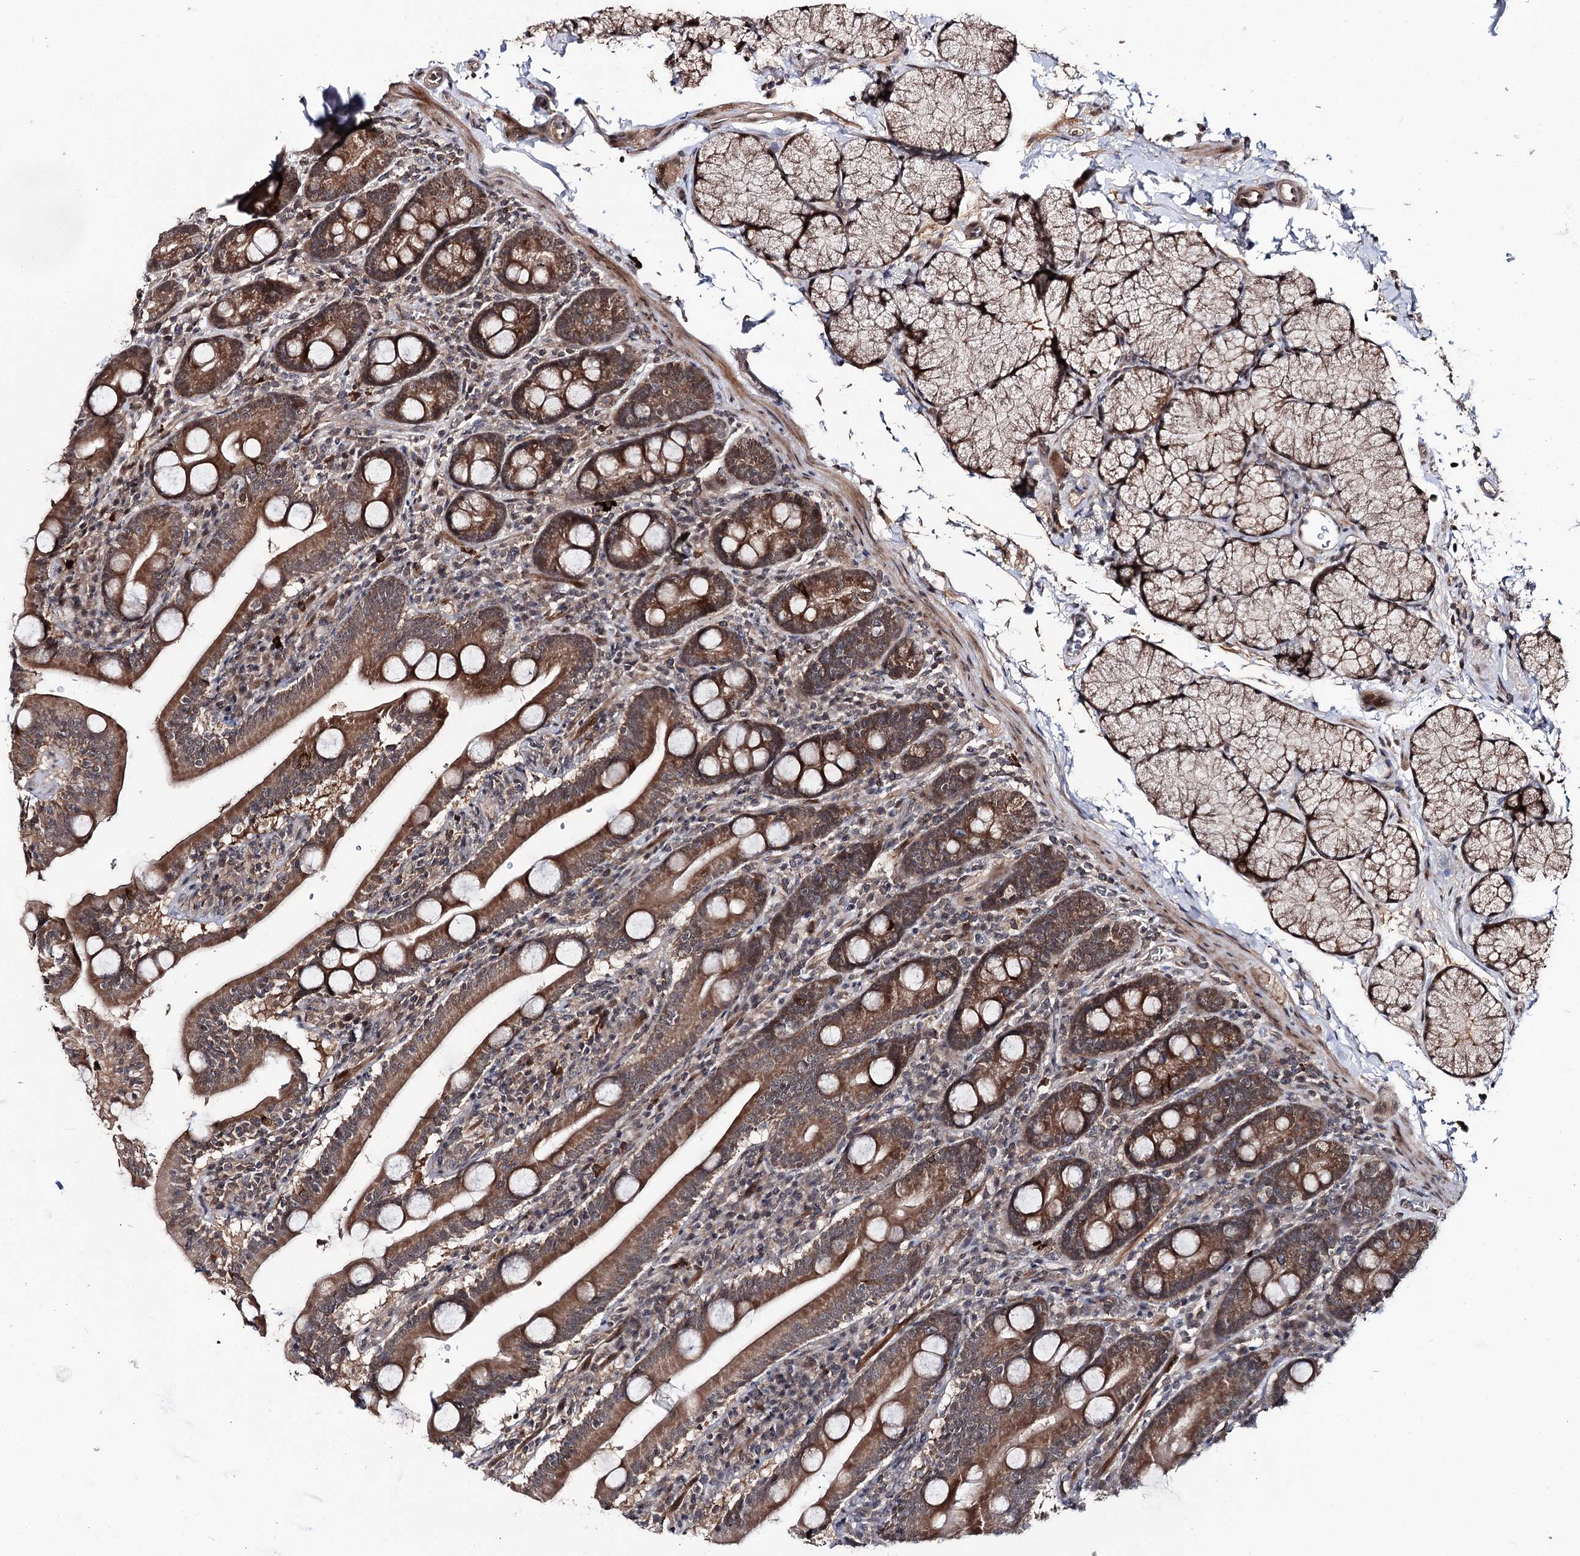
{"staining": {"intensity": "strong", "quantity": "25%-75%", "location": "cytoplasmic/membranous"}, "tissue": "duodenum", "cell_type": "Glandular cells", "image_type": "normal", "snomed": [{"axis": "morphology", "description": "Normal tissue, NOS"}, {"axis": "topography", "description": "Duodenum"}], "caption": "Immunohistochemistry micrograph of unremarkable duodenum: duodenum stained using immunohistochemistry (IHC) shows high levels of strong protein expression localized specifically in the cytoplasmic/membranous of glandular cells, appearing as a cytoplasmic/membranous brown color.", "gene": "FAM53B", "patient": {"sex": "male", "age": 35}}